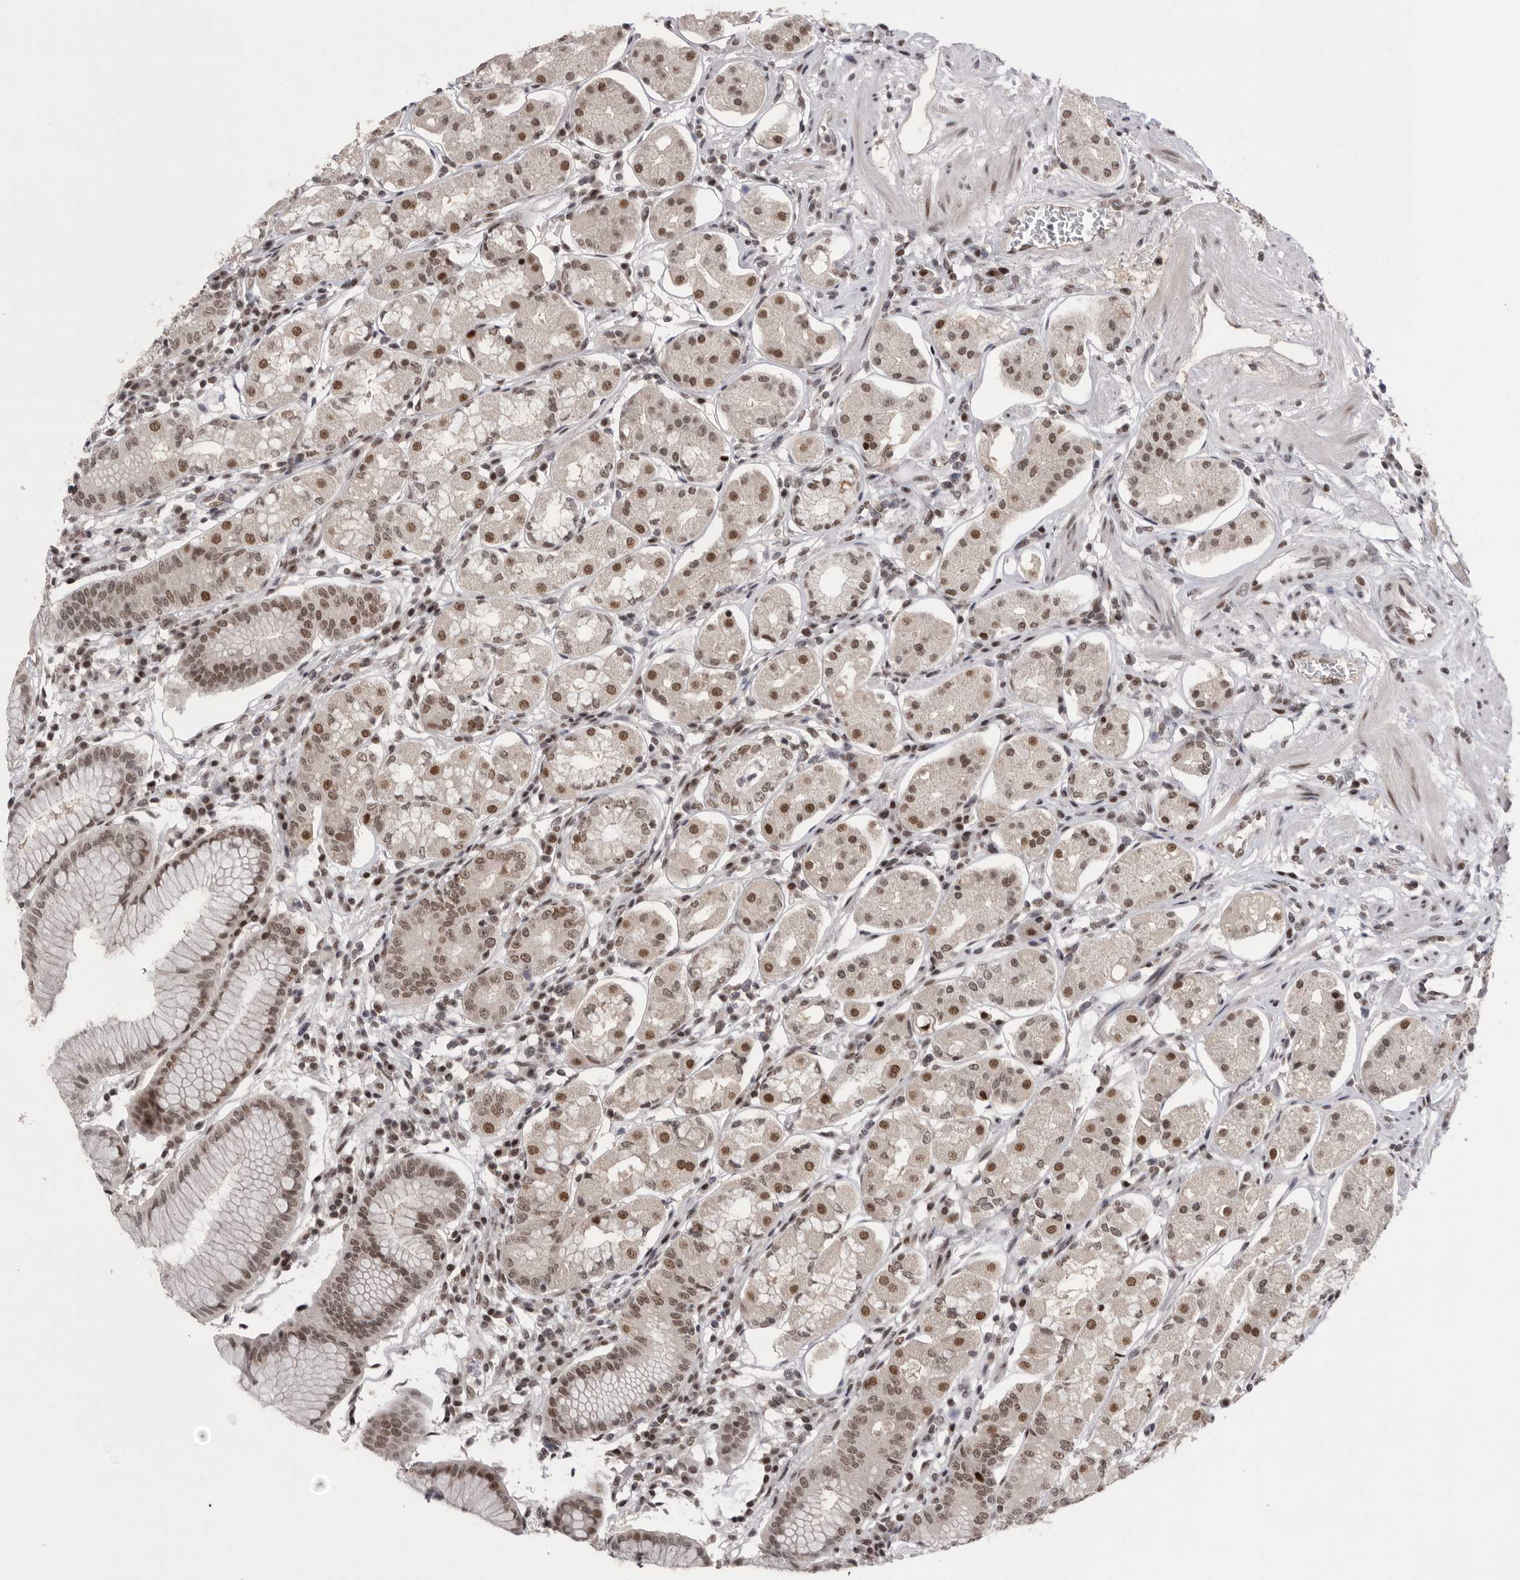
{"staining": {"intensity": "moderate", "quantity": ">75%", "location": "nuclear"}, "tissue": "stomach", "cell_type": "Glandular cells", "image_type": "normal", "snomed": [{"axis": "morphology", "description": "Normal tissue, NOS"}, {"axis": "topography", "description": "Stomach"}, {"axis": "topography", "description": "Stomach, lower"}], "caption": "Protein analysis of benign stomach demonstrates moderate nuclear positivity in approximately >75% of glandular cells.", "gene": "POU5F1", "patient": {"sex": "female", "age": 56}}